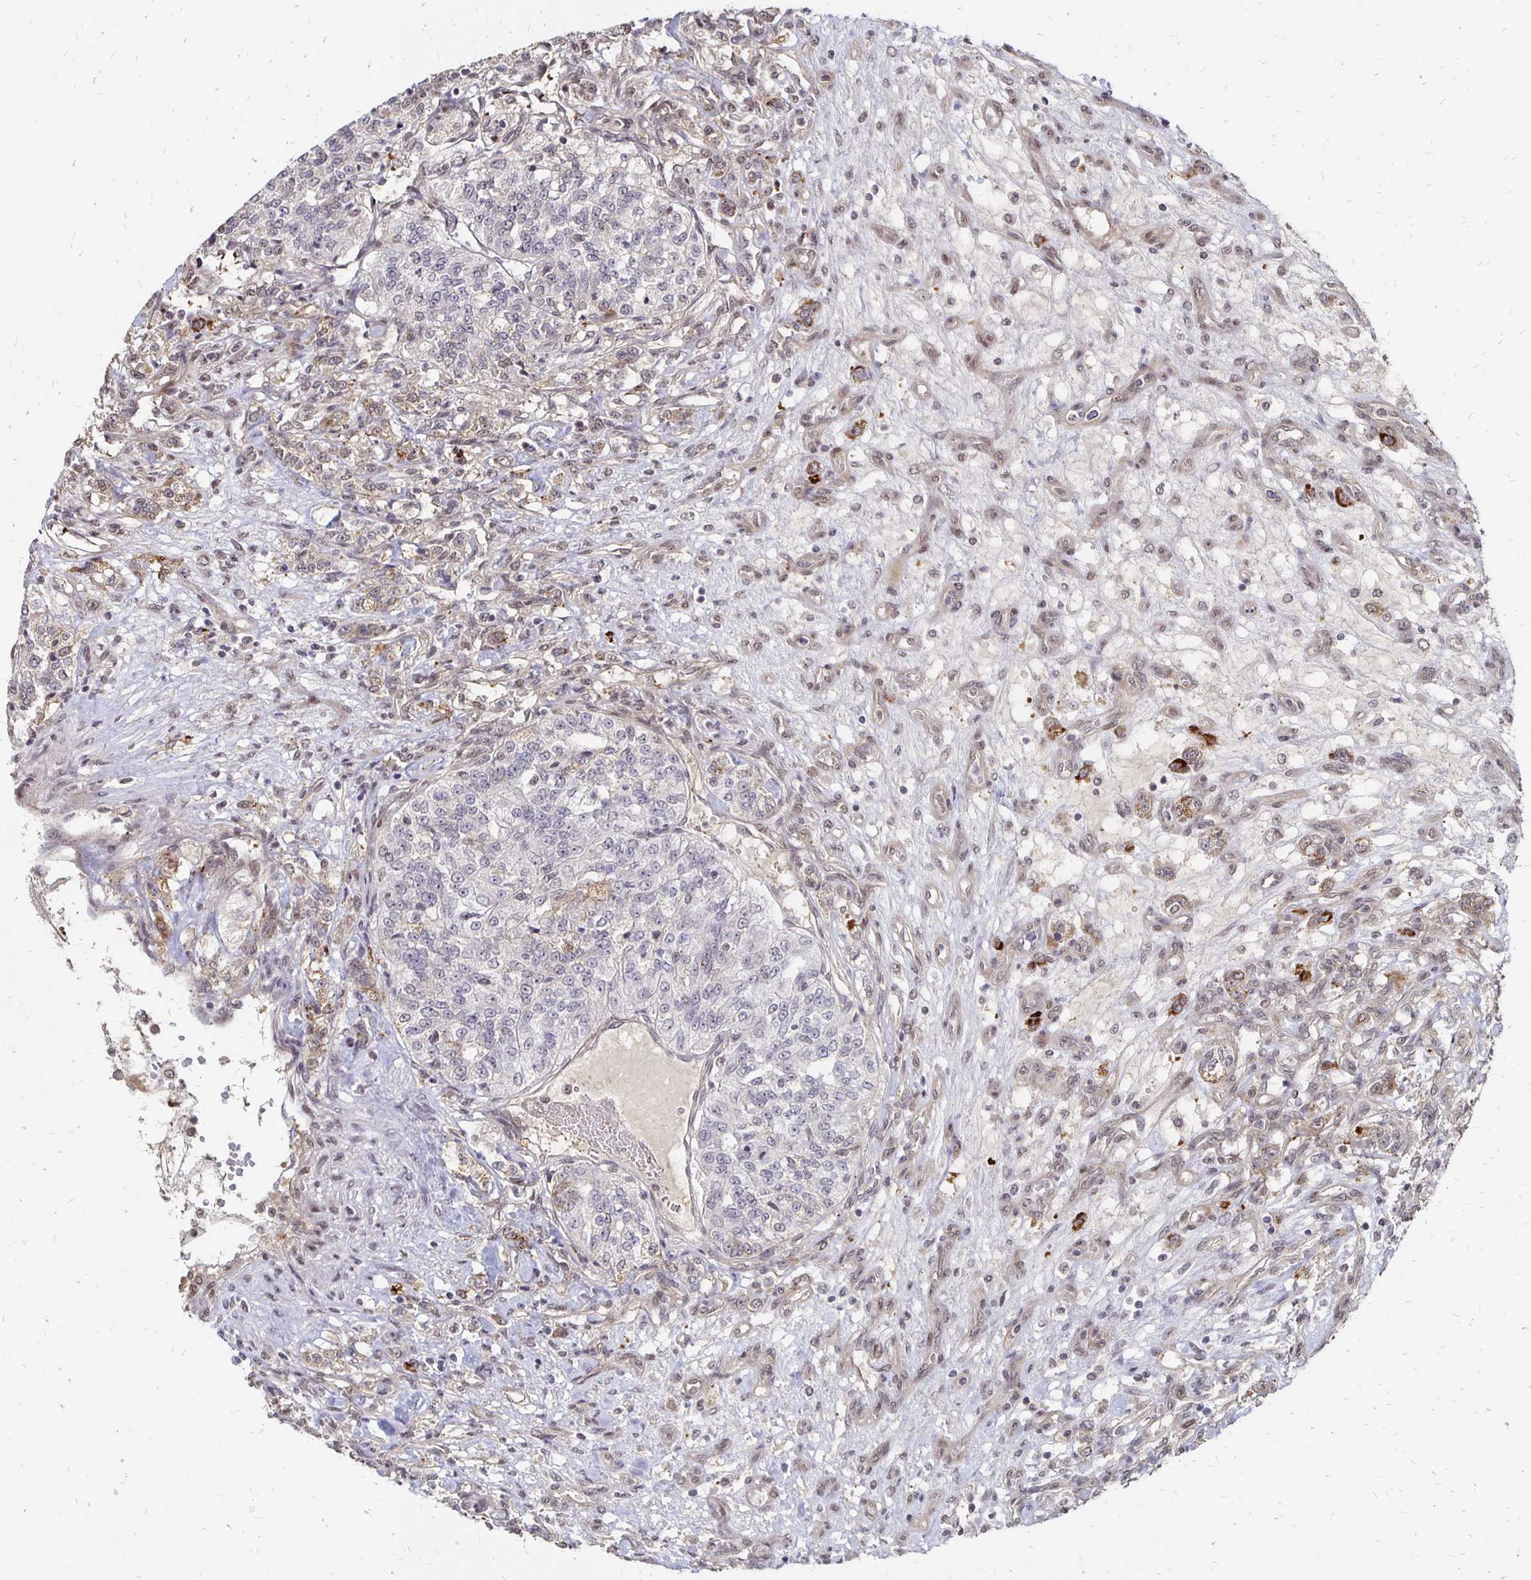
{"staining": {"intensity": "negative", "quantity": "none", "location": "none"}, "tissue": "renal cancer", "cell_type": "Tumor cells", "image_type": "cancer", "snomed": [{"axis": "morphology", "description": "Adenocarcinoma, NOS"}, {"axis": "topography", "description": "Kidney"}], "caption": "Immunohistochemical staining of human renal cancer (adenocarcinoma) exhibits no significant positivity in tumor cells. (DAB (3,3'-diaminobenzidine) immunohistochemistry visualized using brightfield microscopy, high magnification).", "gene": "CLASRP", "patient": {"sex": "female", "age": 63}}